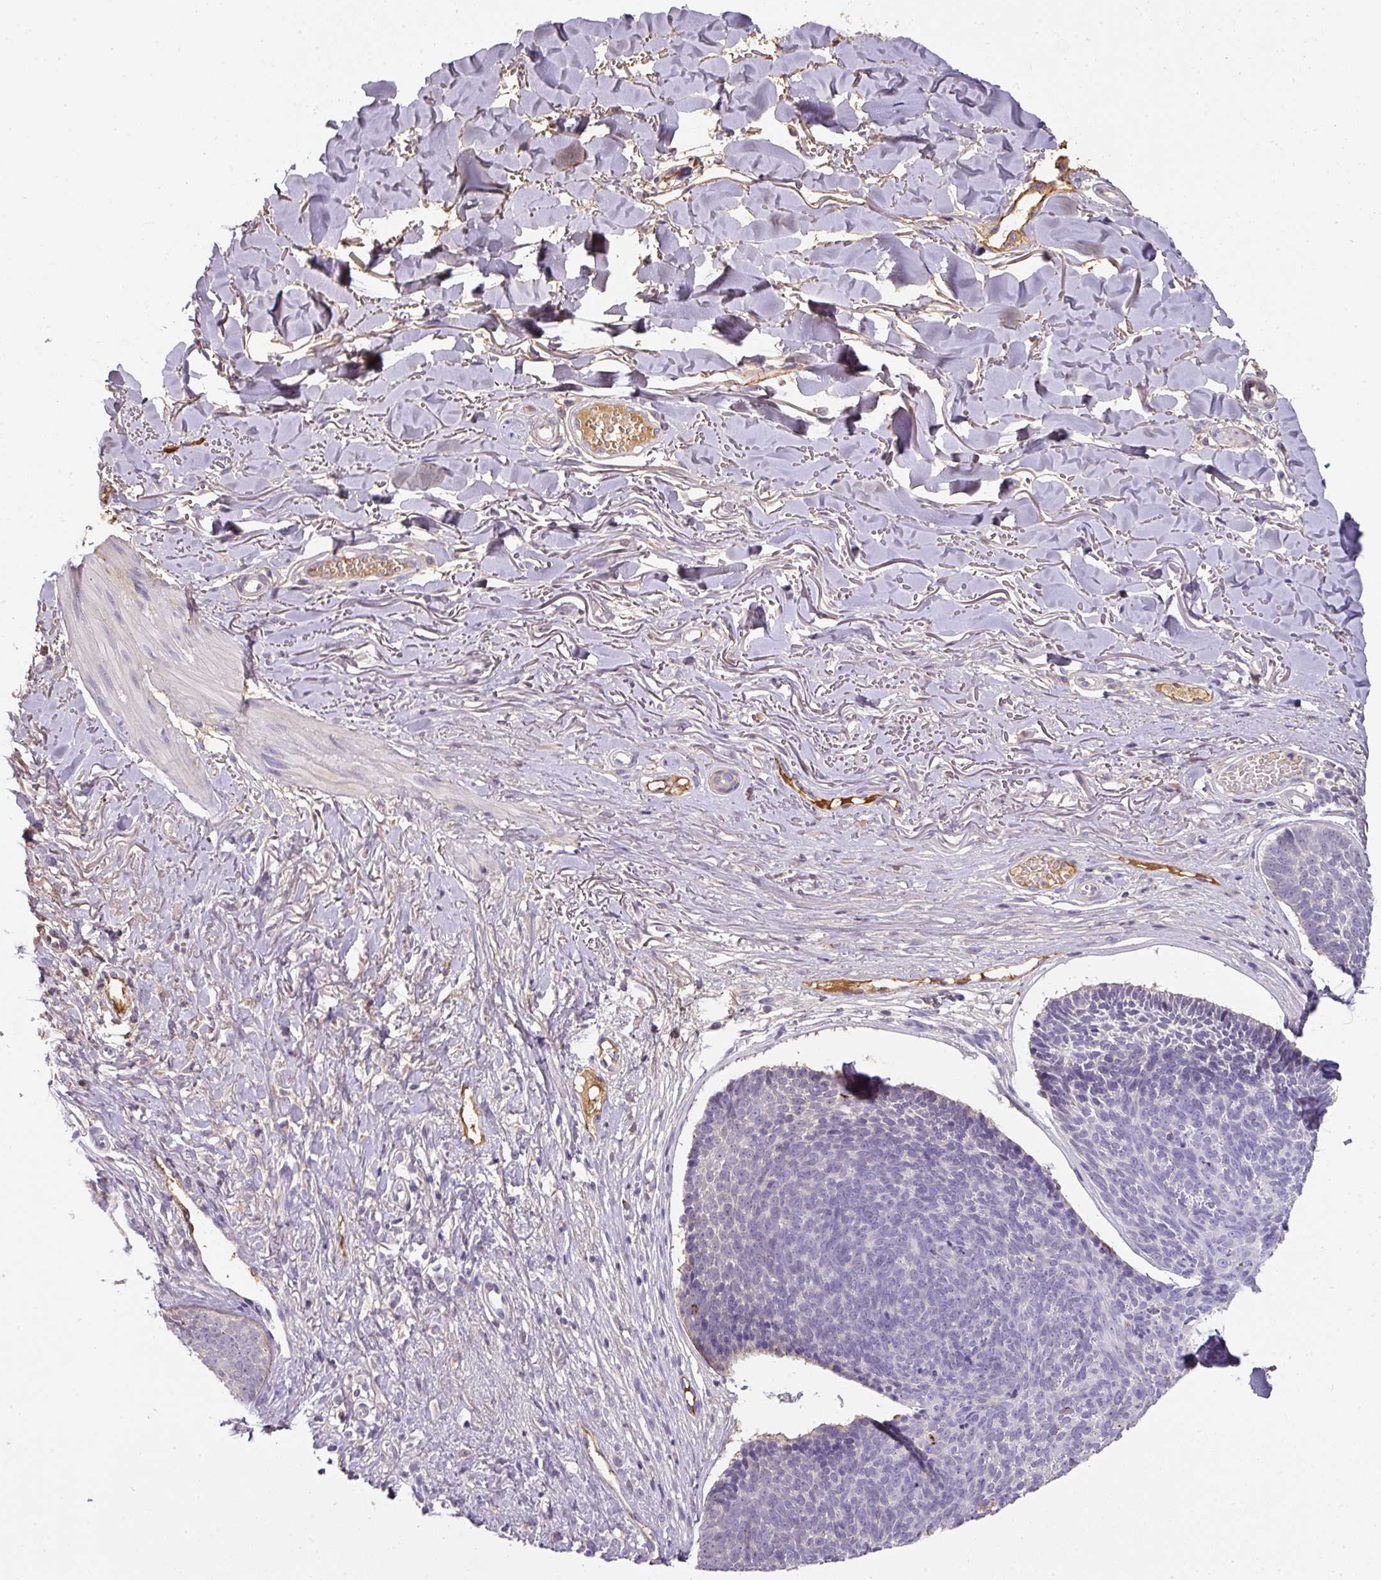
{"staining": {"intensity": "negative", "quantity": "none", "location": "none"}, "tissue": "skin cancer", "cell_type": "Tumor cells", "image_type": "cancer", "snomed": [{"axis": "morphology", "description": "Basal cell carcinoma"}, {"axis": "topography", "description": "Skin"}, {"axis": "topography", "description": "Skin of neck"}, {"axis": "topography", "description": "Skin of shoulder"}, {"axis": "topography", "description": "Skin of back"}], "caption": "Skin basal cell carcinoma stained for a protein using immunohistochemistry displays no staining tumor cells.", "gene": "CCZ1", "patient": {"sex": "male", "age": 80}}